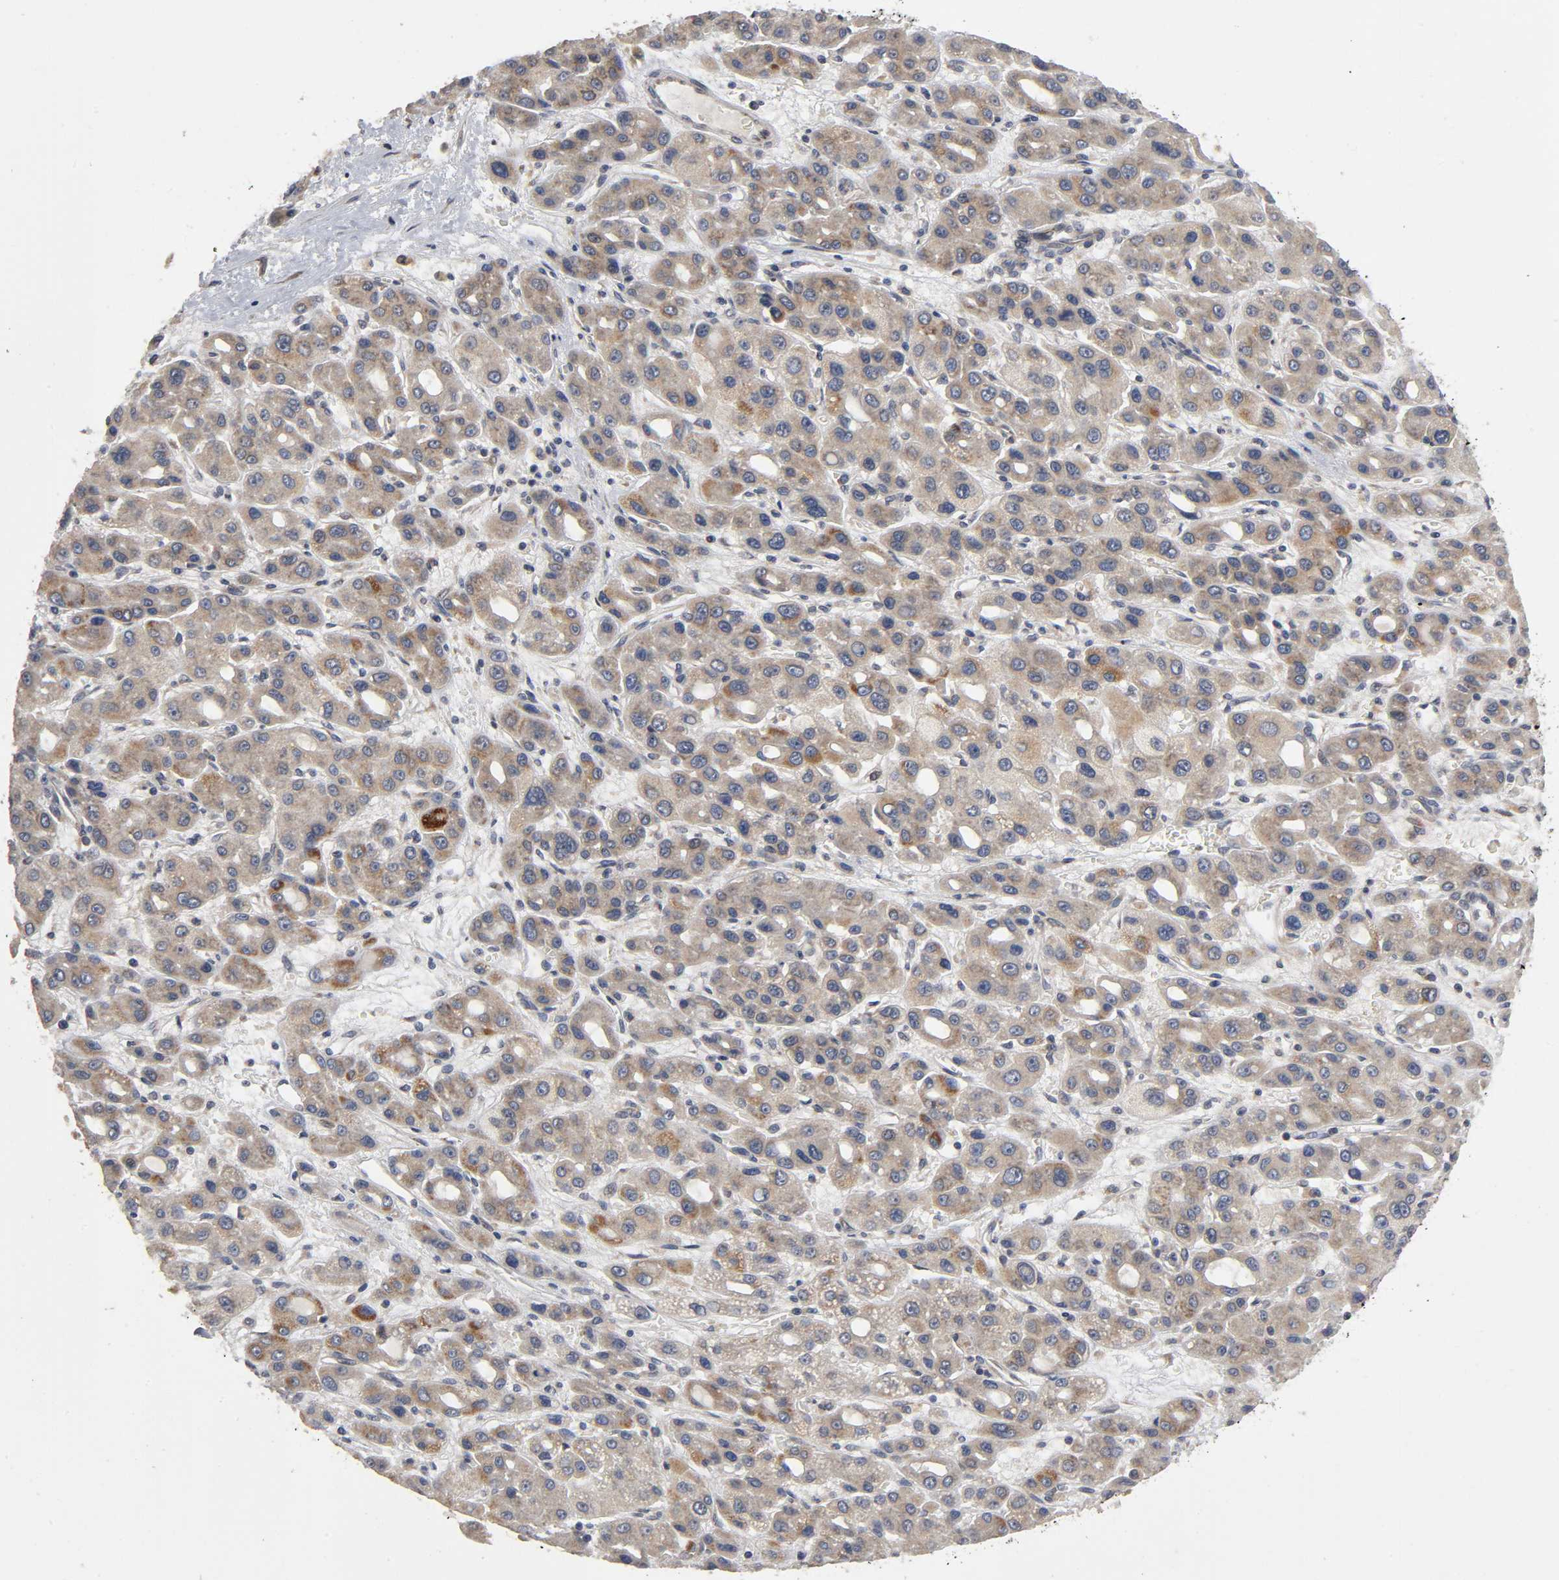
{"staining": {"intensity": "moderate", "quantity": ">75%", "location": "cytoplasmic/membranous"}, "tissue": "liver cancer", "cell_type": "Tumor cells", "image_type": "cancer", "snomed": [{"axis": "morphology", "description": "Carcinoma, Hepatocellular, NOS"}, {"axis": "topography", "description": "Liver"}], "caption": "A high-resolution photomicrograph shows immunohistochemistry (IHC) staining of liver cancer (hepatocellular carcinoma), which demonstrates moderate cytoplasmic/membranous positivity in about >75% of tumor cells.", "gene": "SLC30A9", "patient": {"sex": "male", "age": 55}}